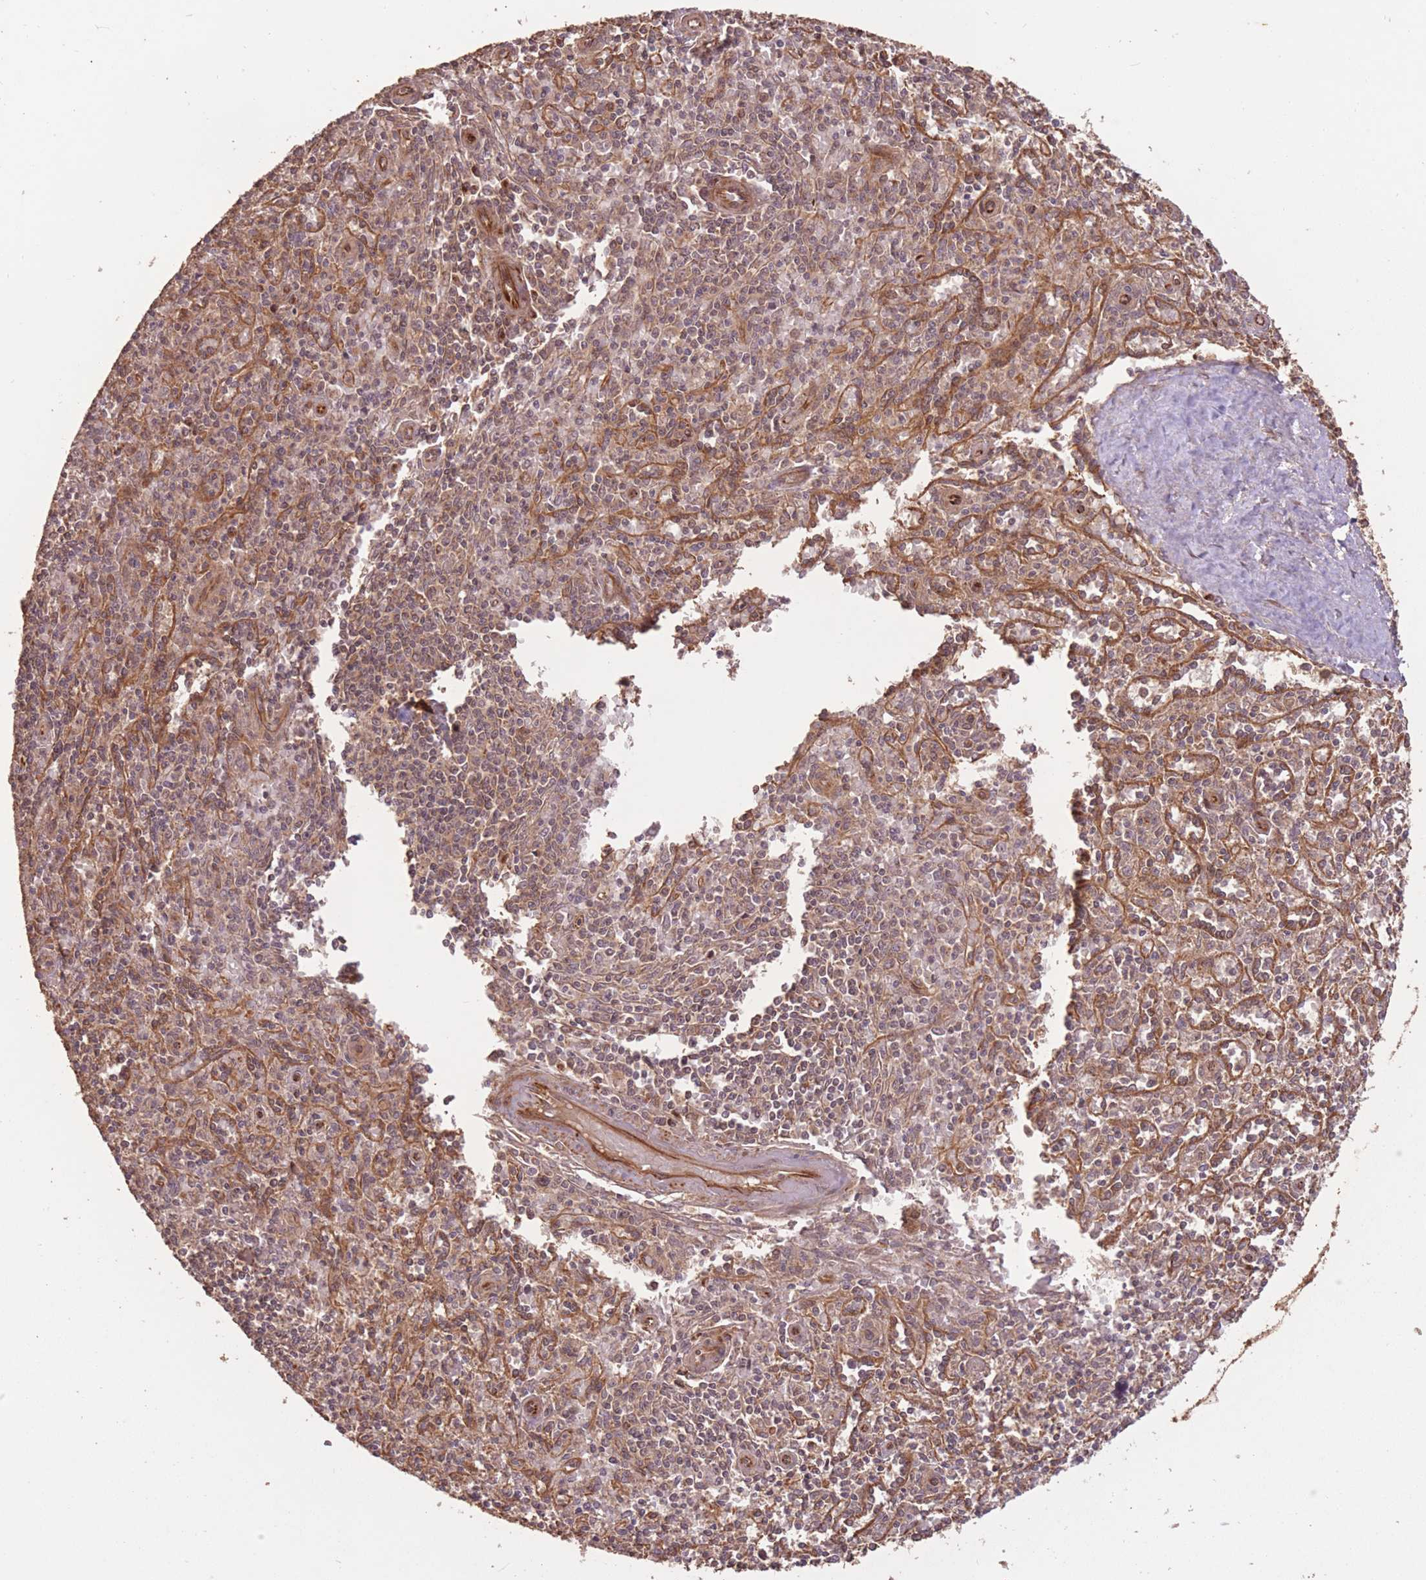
{"staining": {"intensity": "weak", "quantity": "25%-75%", "location": "cytoplasmic/membranous"}, "tissue": "spleen", "cell_type": "Cells in red pulp", "image_type": "normal", "snomed": [{"axis": "morphology", "description": "Normal tissue, NOS"}, {"axis": "topography", "description": "Spleen"}], "caption": "Spleen stained with DAB (3,3'-diaminobenzidine) IHC exhibits low levels of weak cytoplasmic/membranous staining in about 25%-75% of cells in red pulp.", "gene": "ERBB3", "patient": {"sex": "female", "age": 70}}